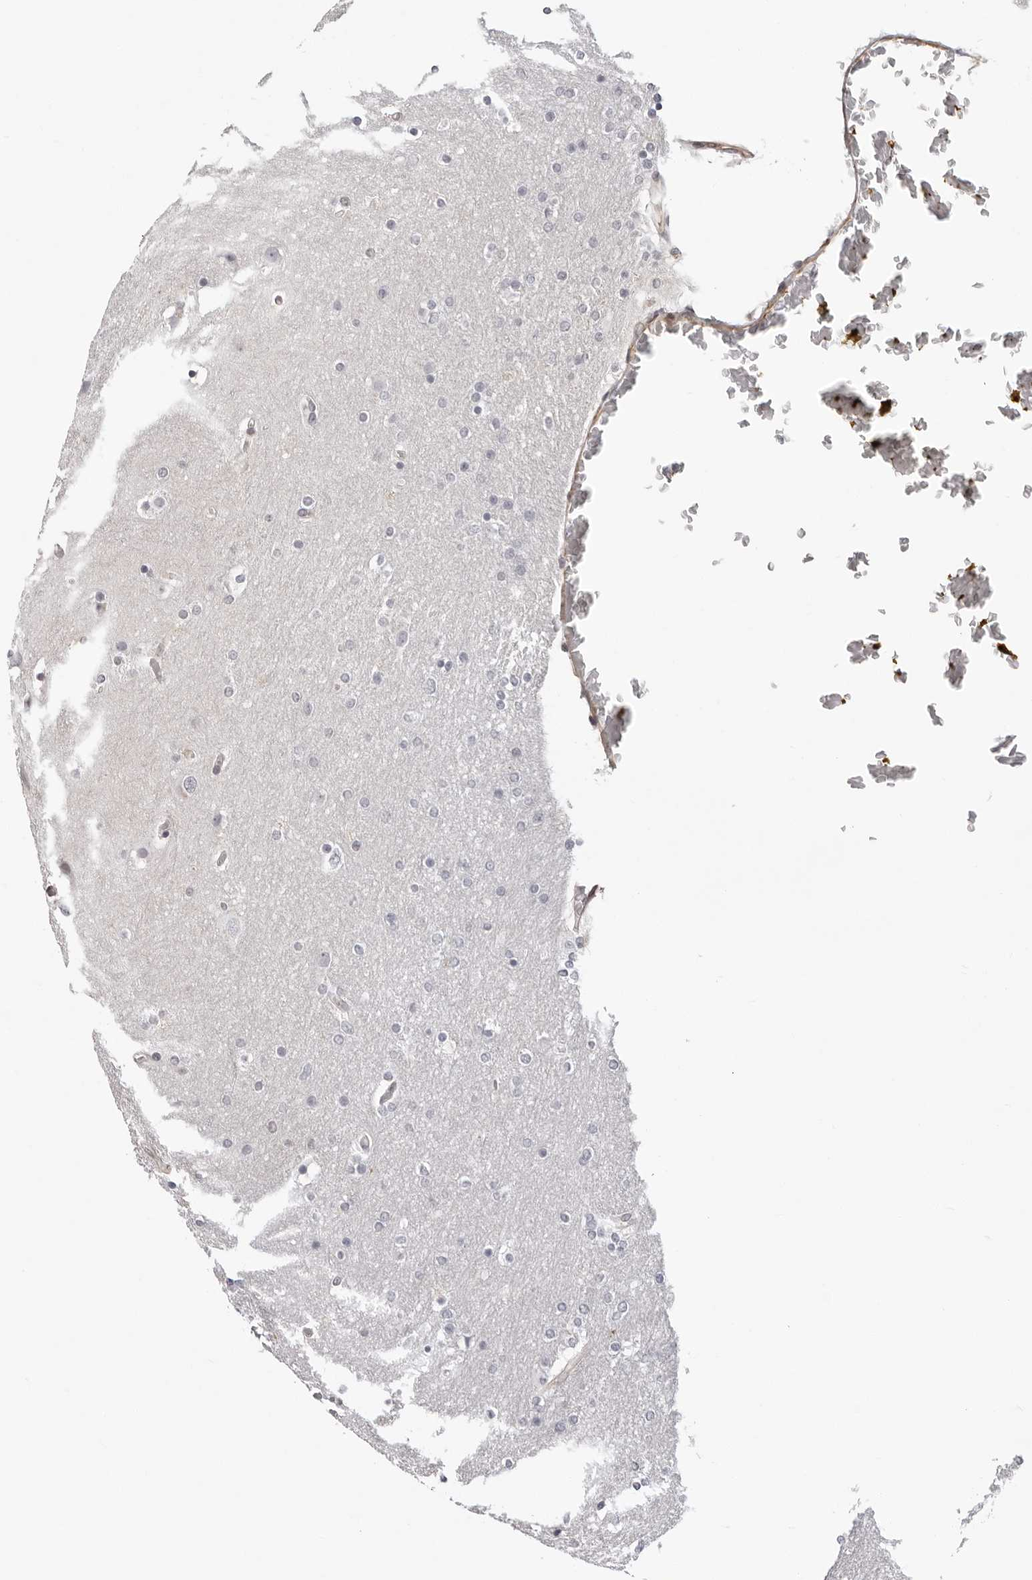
{"staining": {"intensity": "negative", "quantity": "none", "location": "none"}, "tissue": "glioma", "cell_type": "Tumor cells", "image_type": "cancer", "snomed": [{"axis": "morphology", "description": "Glioma, malignant, High grade"}, {"axis": "topography", "description": "Cerebral cortex"}], "caption": "A photomicrograph of glioma stained for a protein shows no brown staining in tumor cells.", "gene": "UNK", "patient": {"sex": "female", "age": 36}}